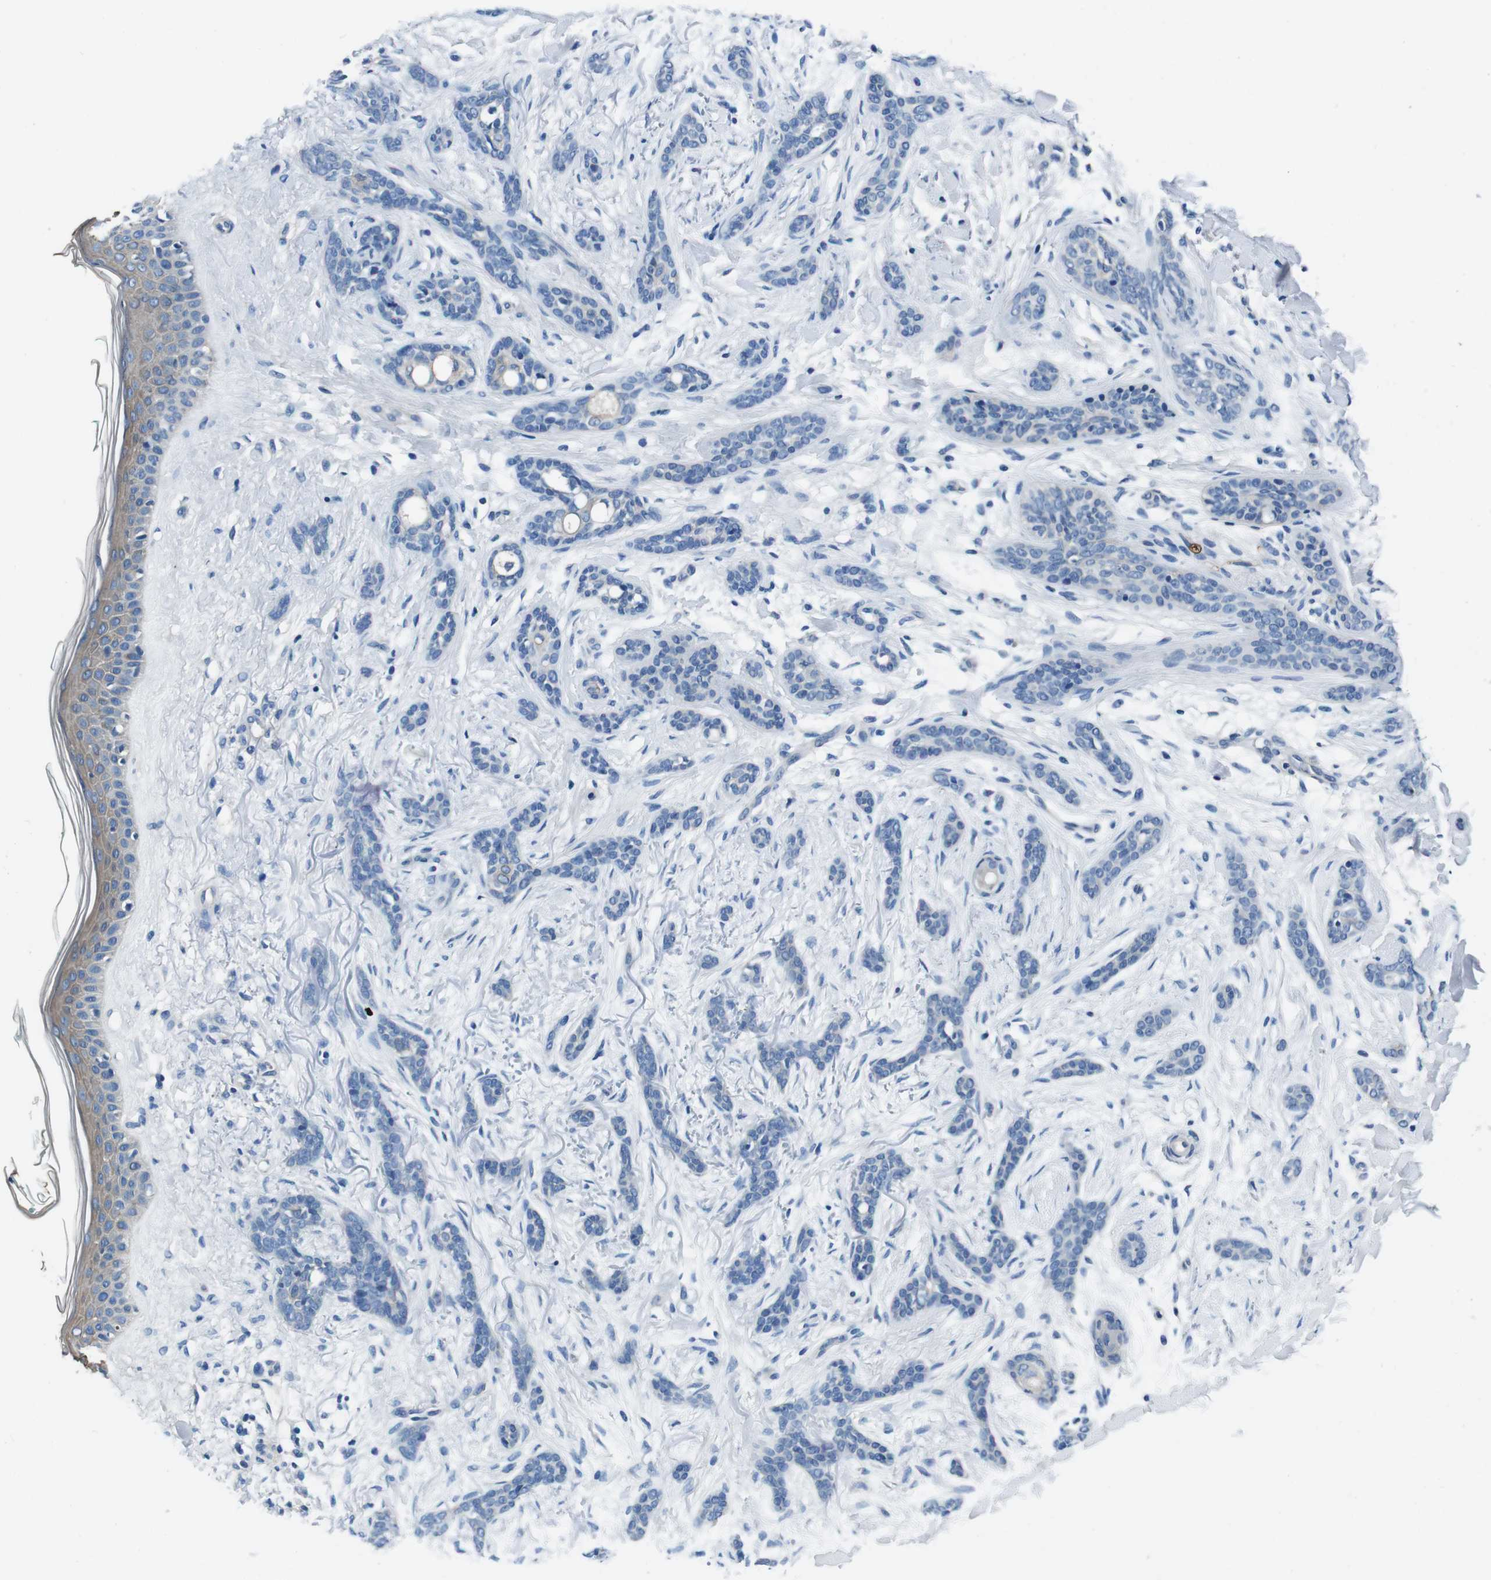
{"staining": {"intensity": "negative", "quantity": "none", "location": "none"}, "tissue": "skin cancer", "cell_type": "Tumor cells", "image_type": "cancer", "snomed": [{"axis": "morphology", "description": "Basal cell carcinoma"}, {"axis": "morphology", "description": "Adnexal tumor, benign"}, {"axis": "topography", "description": "Skin"}], "caption": "An image of human benign adnexal tumor (skin) is negative for staining in tumor cells.", "gene": "CASQ1", "patient": {"sex": "female", "age": 42}}